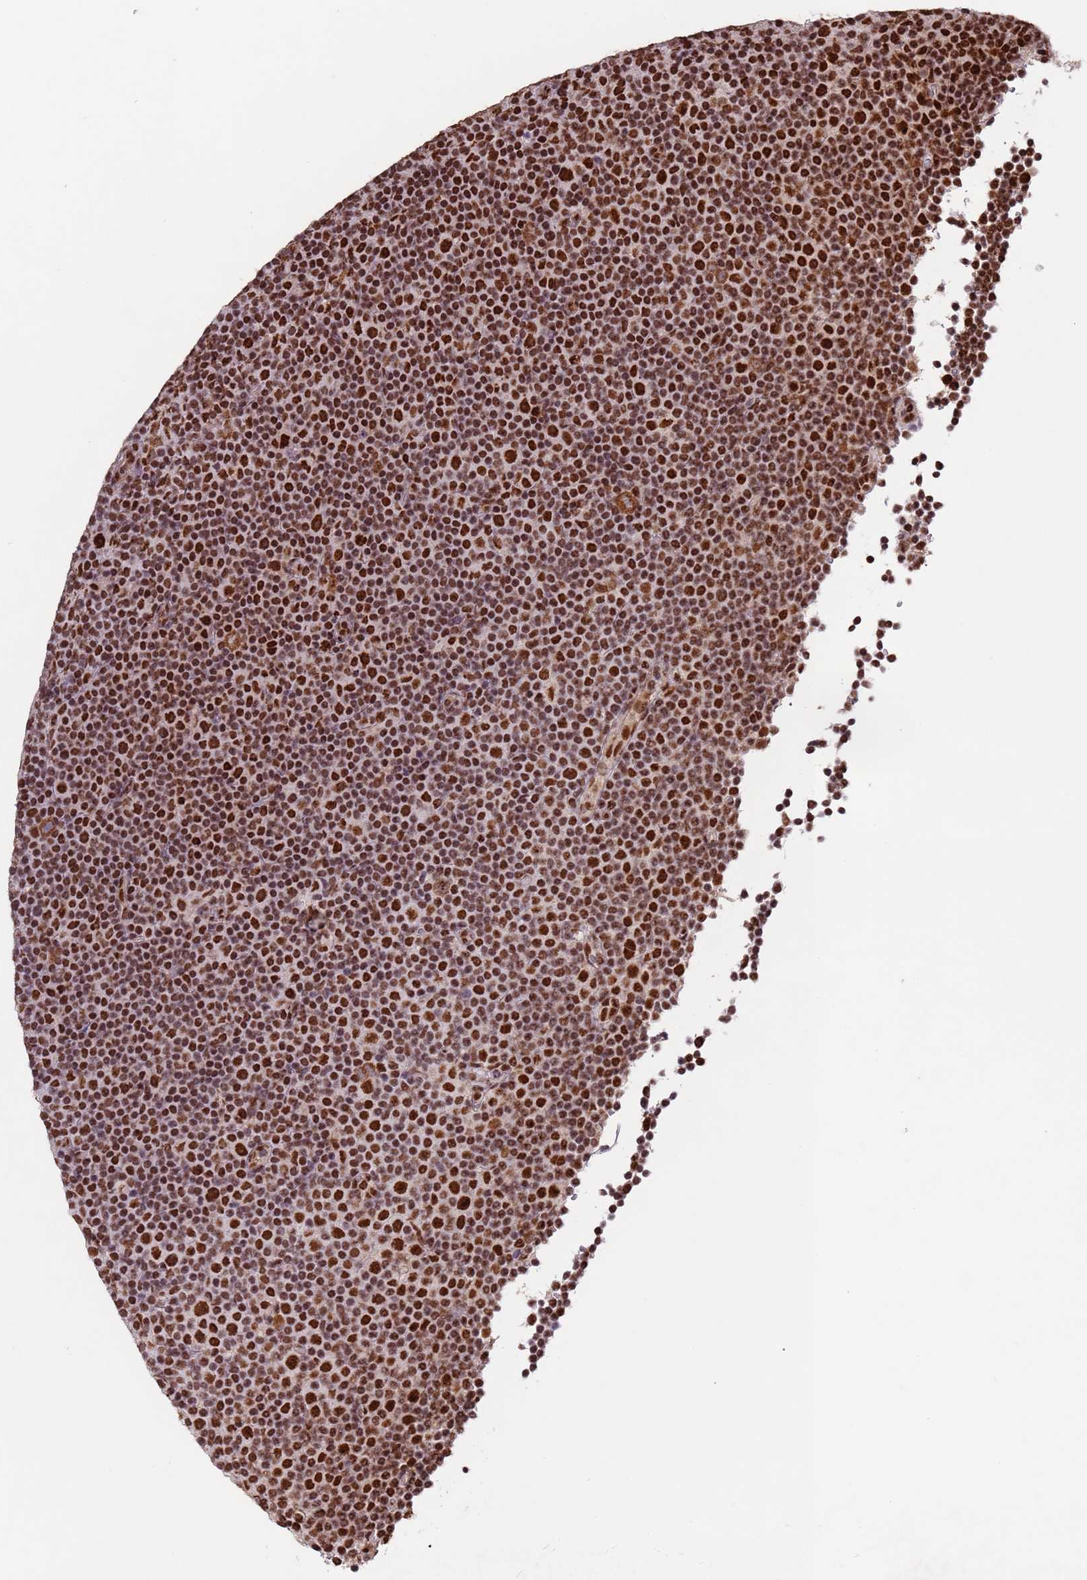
{"staining": {"intensity": "strong", "quantity": ">75%", "location": "nuclear"}, "tissue": "lymphoma", "cell_type": "Tumor cells", "image_type": "cancer", "snomed": [{"axis": "morphology", "description": "Malignant lymphoma, non-Hodgkin's type, Low grade"}, {"axis": "topography", "description": "Lymph node"}], "caption": "A histopathology image showing strong nuclear staining in approximately >75% of tumor cells in lymphoma, as visualized by brown immunohistochemical staining.", "gene": "ESF1", "patient": {"sex": "female", "age": 67}}